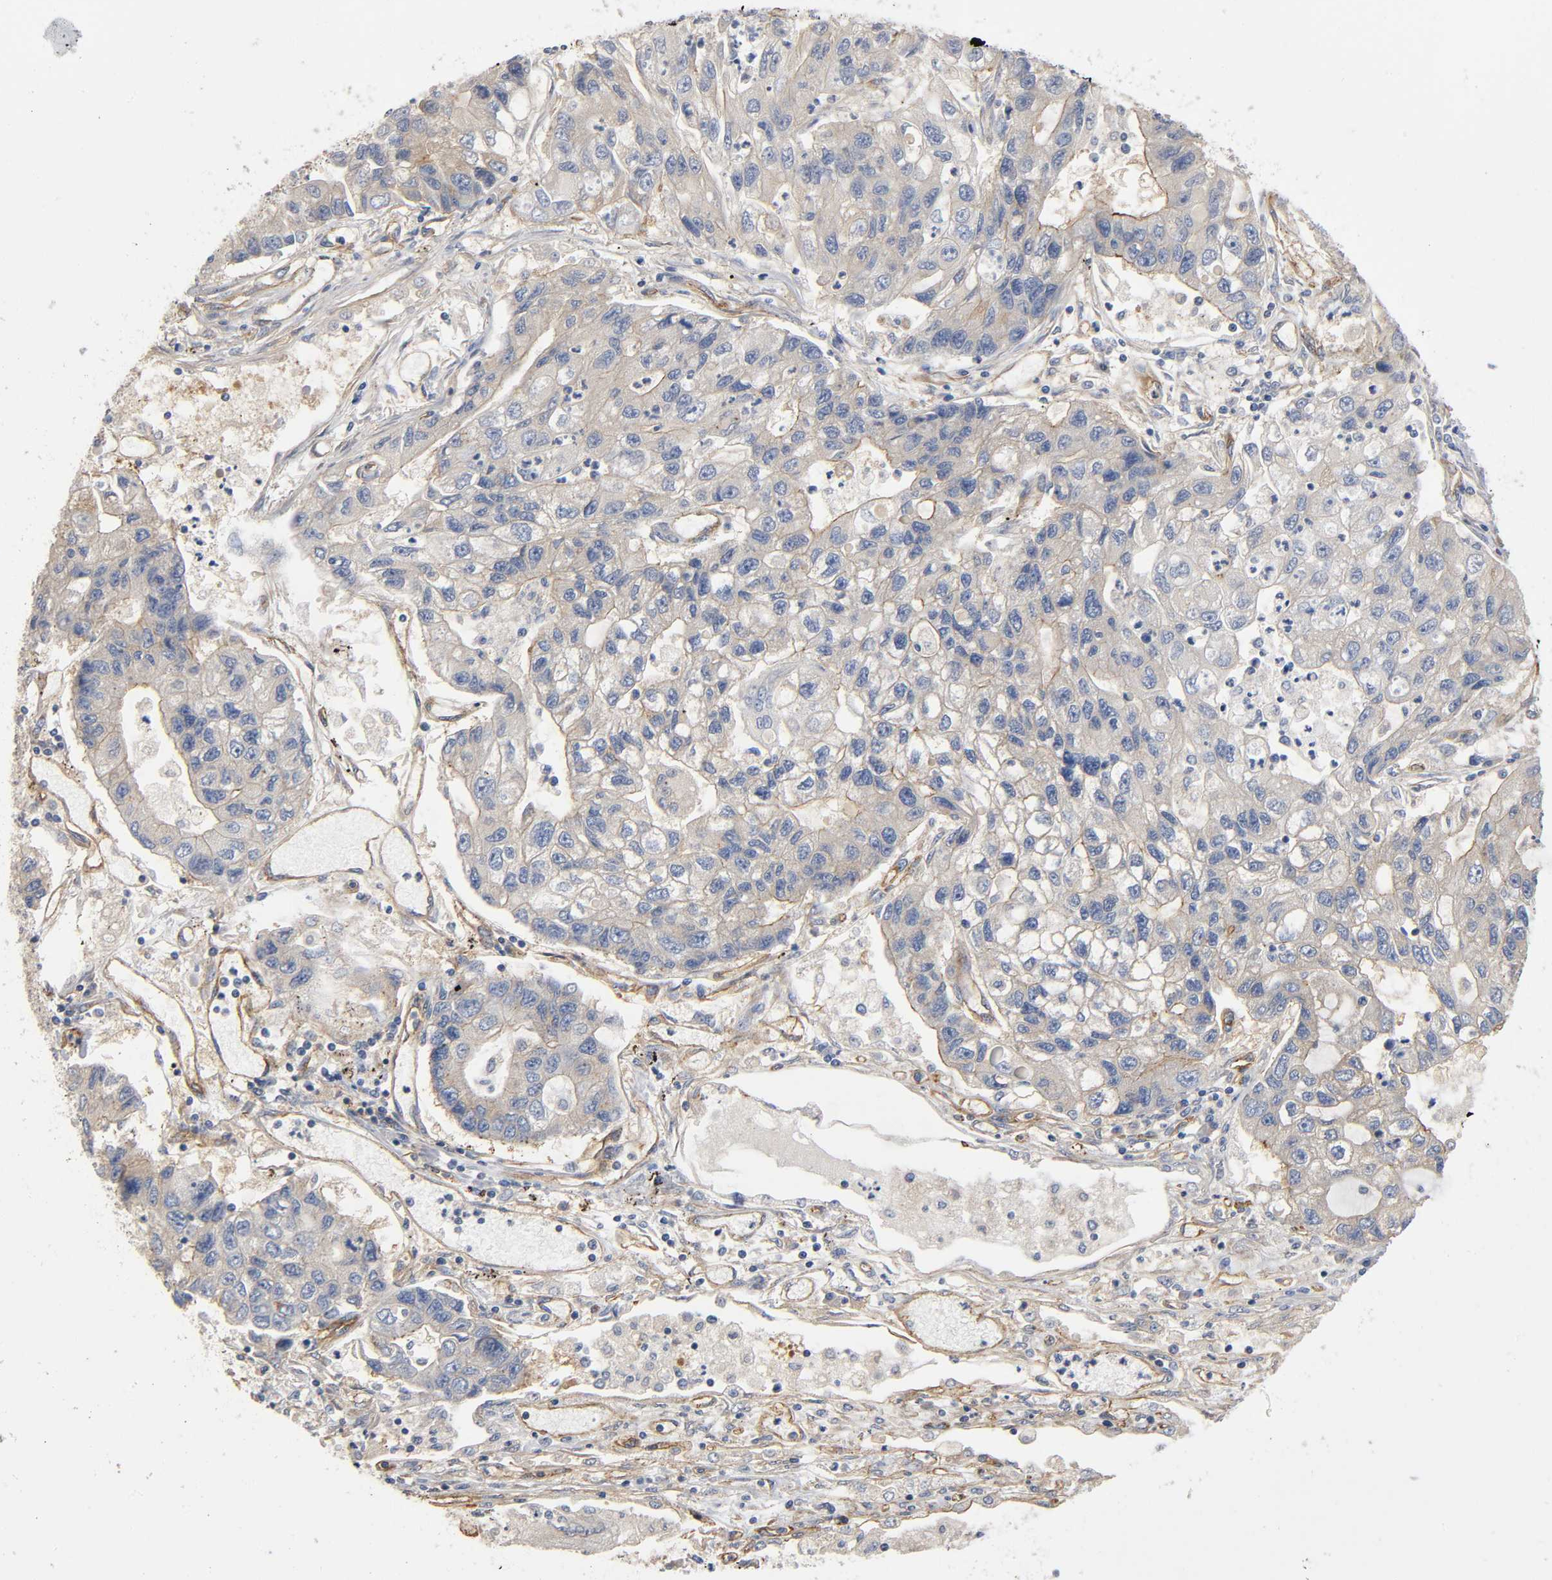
{"staining": {"intensity": "negative", "quantity": "none", "location": "none"}, "tissue": "lung cancer", "cell_type": "Tumor cells", "image_type": "cancer", "snomed": [{"axis": "morphology", "description": "Adenocarcinoma, NOS"}, {"axis": "topography", "description": "Lung"}], "caption": "Lung cancer (adenocarcinoma) was stained to show a protein in brown. There is no significant positivity in tumor cells. (DAB (3,3'-diaminobenzidine) immunohistochemistry (IHC), high magnification).", "gene": "MARS1", "patient": {"sex": "female", "age": 51}}